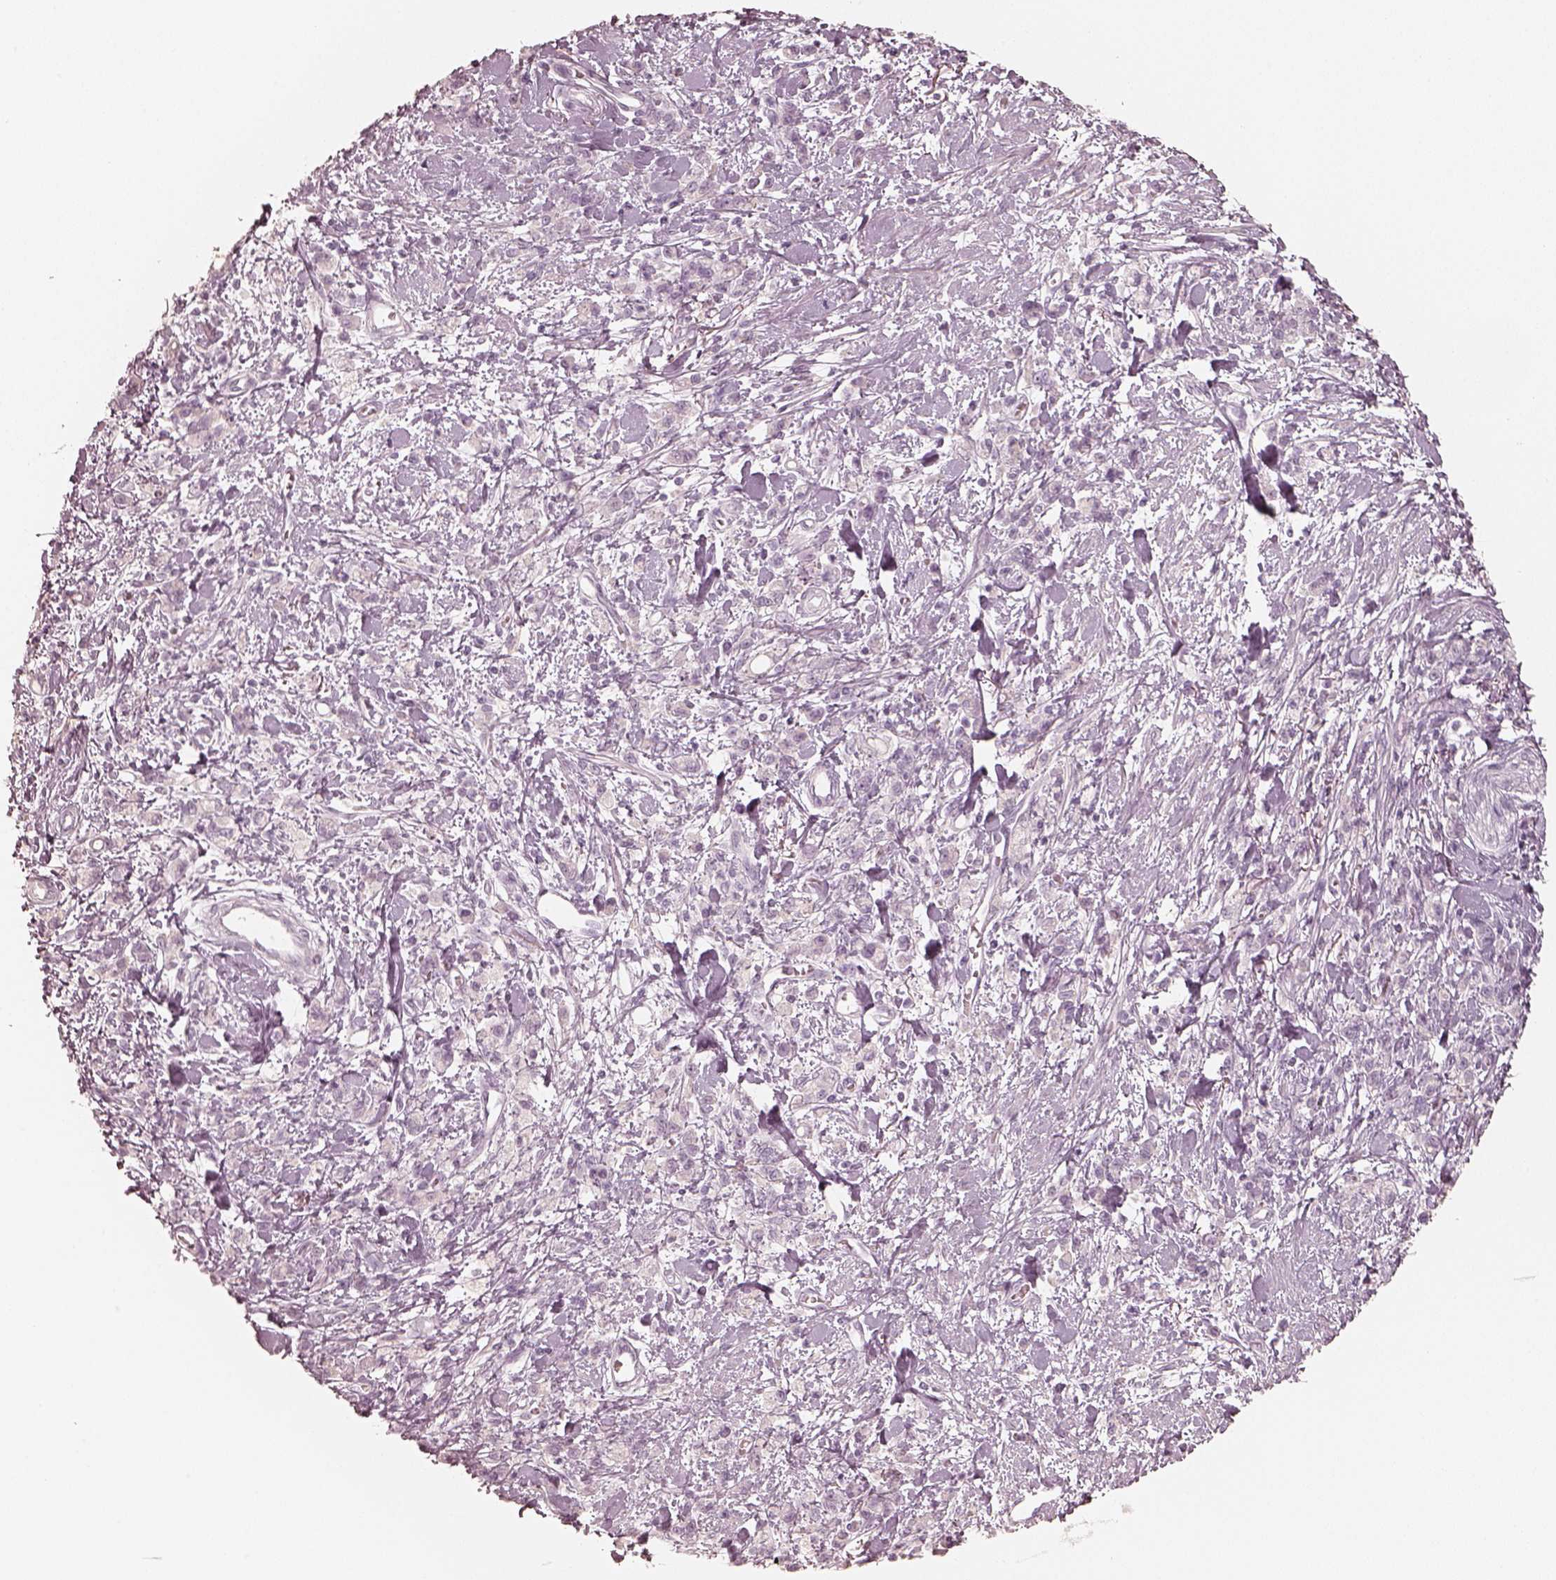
{"staining": {"intensity": "negative", "quantity": "none", "location": "none"}, "tissue": "stomach cancer", "cell_type": "Tumor cells", "image_type": "cancer", "snomed": [{"axis": "morphology", "description": "Adenocarcinoma, NOS"}, {"axis": "topography", "description": "Stomach"}], "caption": "This histopathology image is of stomach adenocarcinoma stained with immunohistochemistry to label a protein in brown with the nuclei are counter-stained blue. There is no expression in tumor cells.", "gene": "KRT82", "patient": {"sex": "male", "age": 77}}